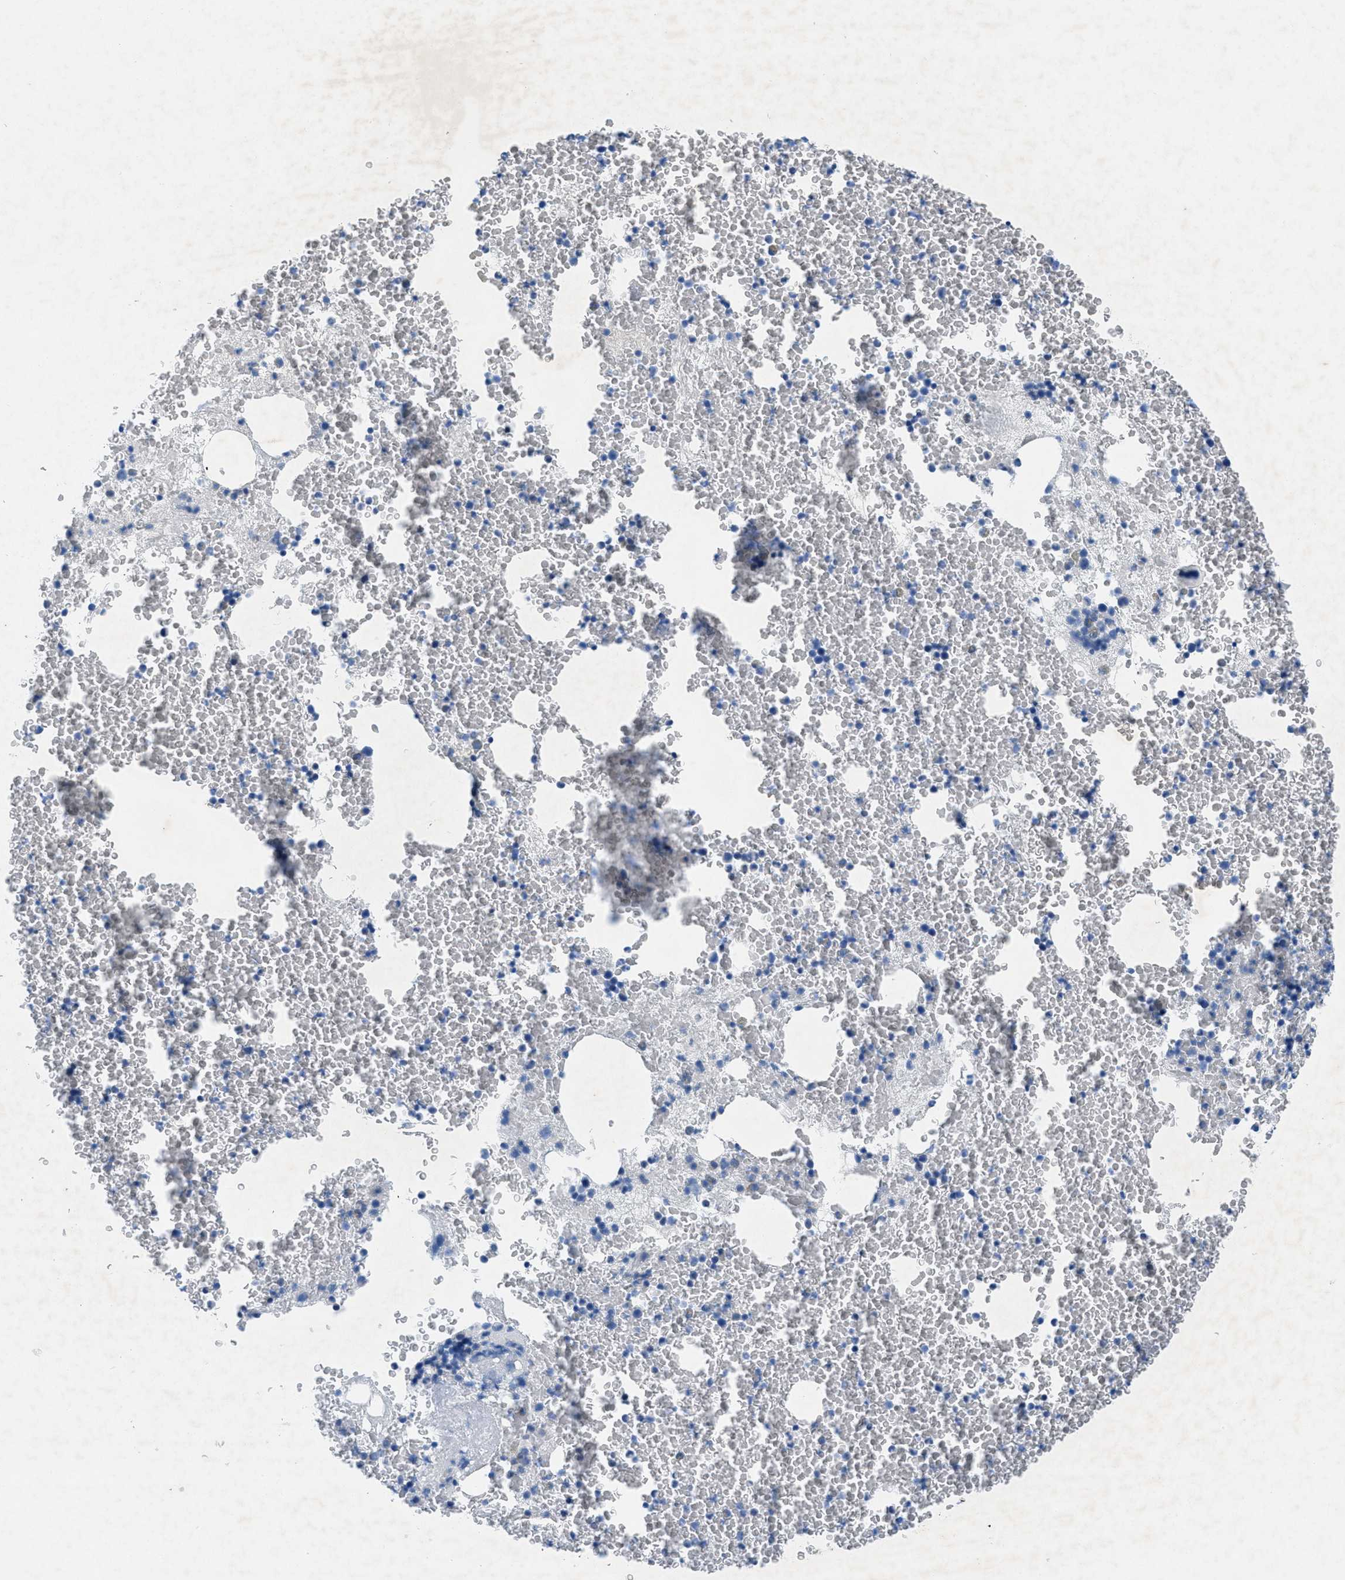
{"staining": {"intensity": "negative", "quantity": "none", "location": "none"}, "tissue": "bone marrow", "cell_type": "Hematopoietic cells", "image_type": "normal", "snomed": [{"axis": "morphology", "description": "Normal tissue, NOS"}, {"axis": "morphology", "description": "Inflammation, NOS"}, {"axis": "topography", "description": "Bone marrow"}], "caption": "IHC micrograph of normal bone marrow: bone marrow stained with DAB (3,3'-diaminobenzidine) reveals no significant protein staining in hematopoietic cells. (DAB (3,3'-diaminobenzidine) IHC with hematoxylin counter stain).", "gene": "GALNT17", "patient": {"sex": "male", "age": 63}}